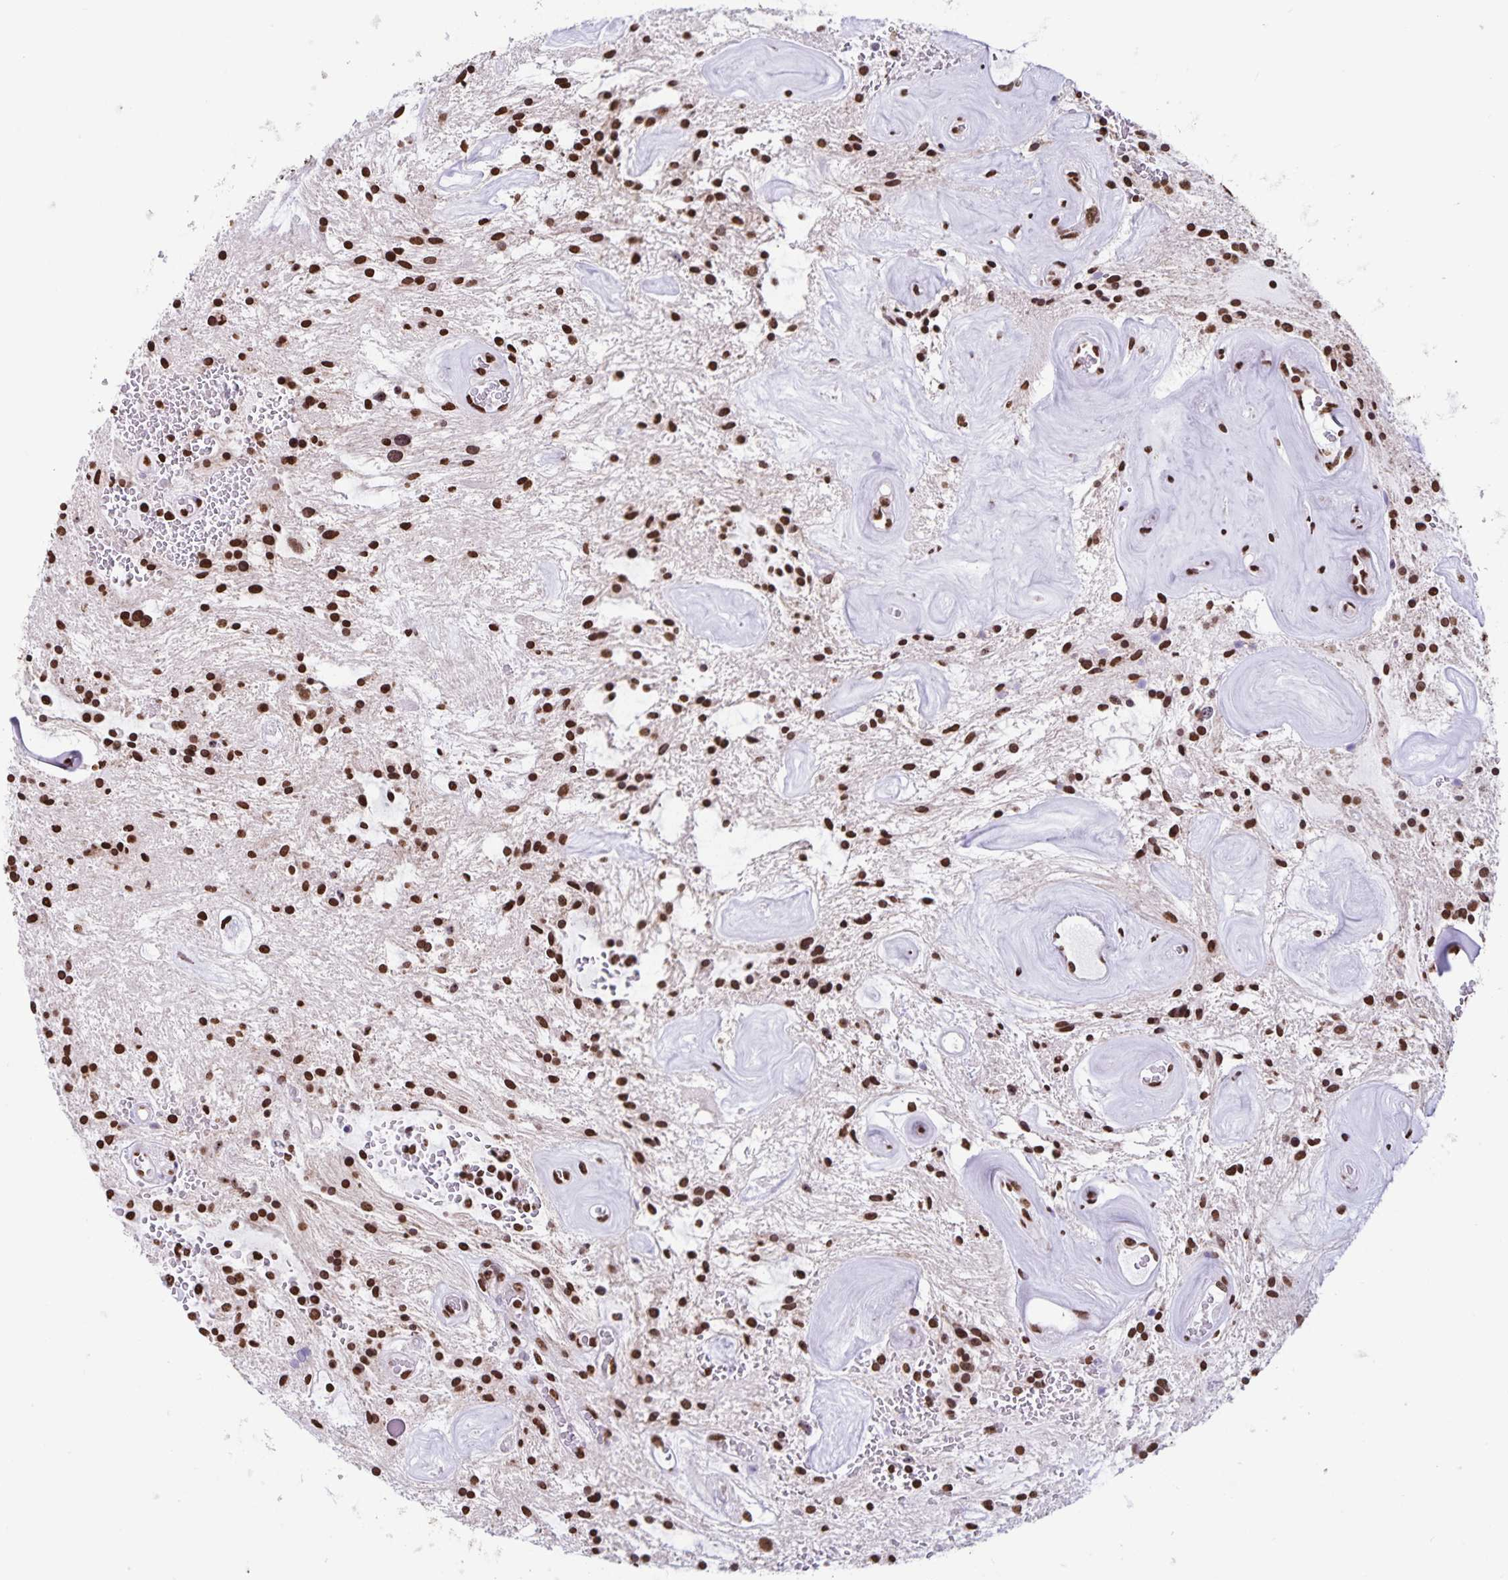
{"staining": {"intensity": "strong", "quantity": ">75%", "location": "nuclear"}, "tissue": "glioma", "cell_type": "Tumor cells", "image_type": "cancer", "snomed": [{"axis": "morphology", "description": "Glioma, malignant, Low grade"}, {"axis": "topography", "description": "Cerebellum"}], "caption": "IHC photomicrograph of glioma stained for a protein (brown), which reveals high levels of strong nuclear expression in approximately >75% of tumor cells.", "gene": "DUT", "patient": {"sex": "female", "age": 14}}